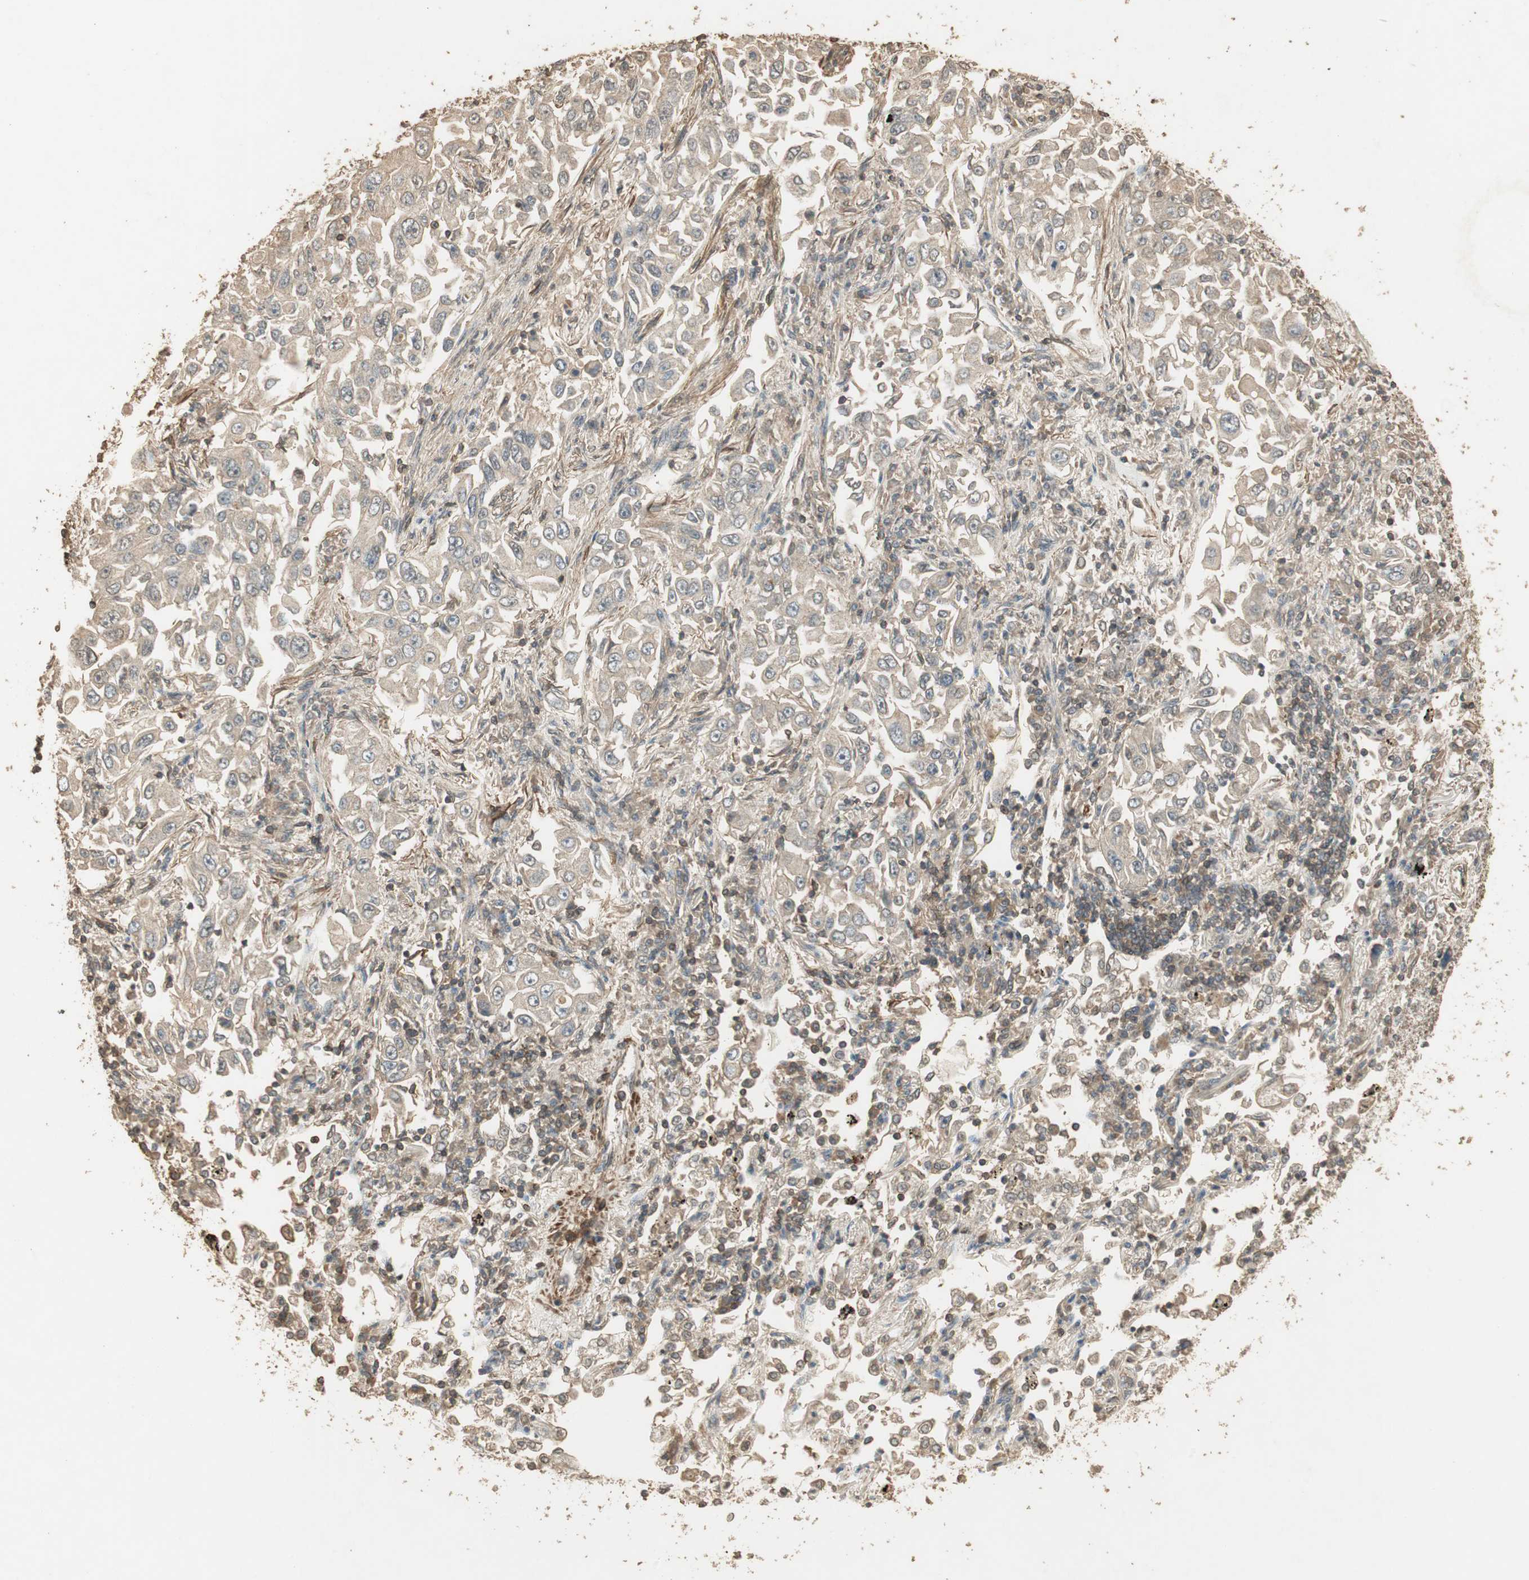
{"staining": {"intensity": "weak", "quantity": "<25%", "location": "cytoplasmic/membranous"}, "tissue": "lung cancer", "cell_type": "Tumor cells", "image_type": "cancer", "snomed": [{"axis": "morphology", "description": "Adenocarcinoma, NOS"}, {"axis": "topography", "description": "Lung"}], "caption": "Tumor cells show no significant protein expression in lung cancer.", "gene": "USP2", "patient": {"sex": "male", "age": 84}}